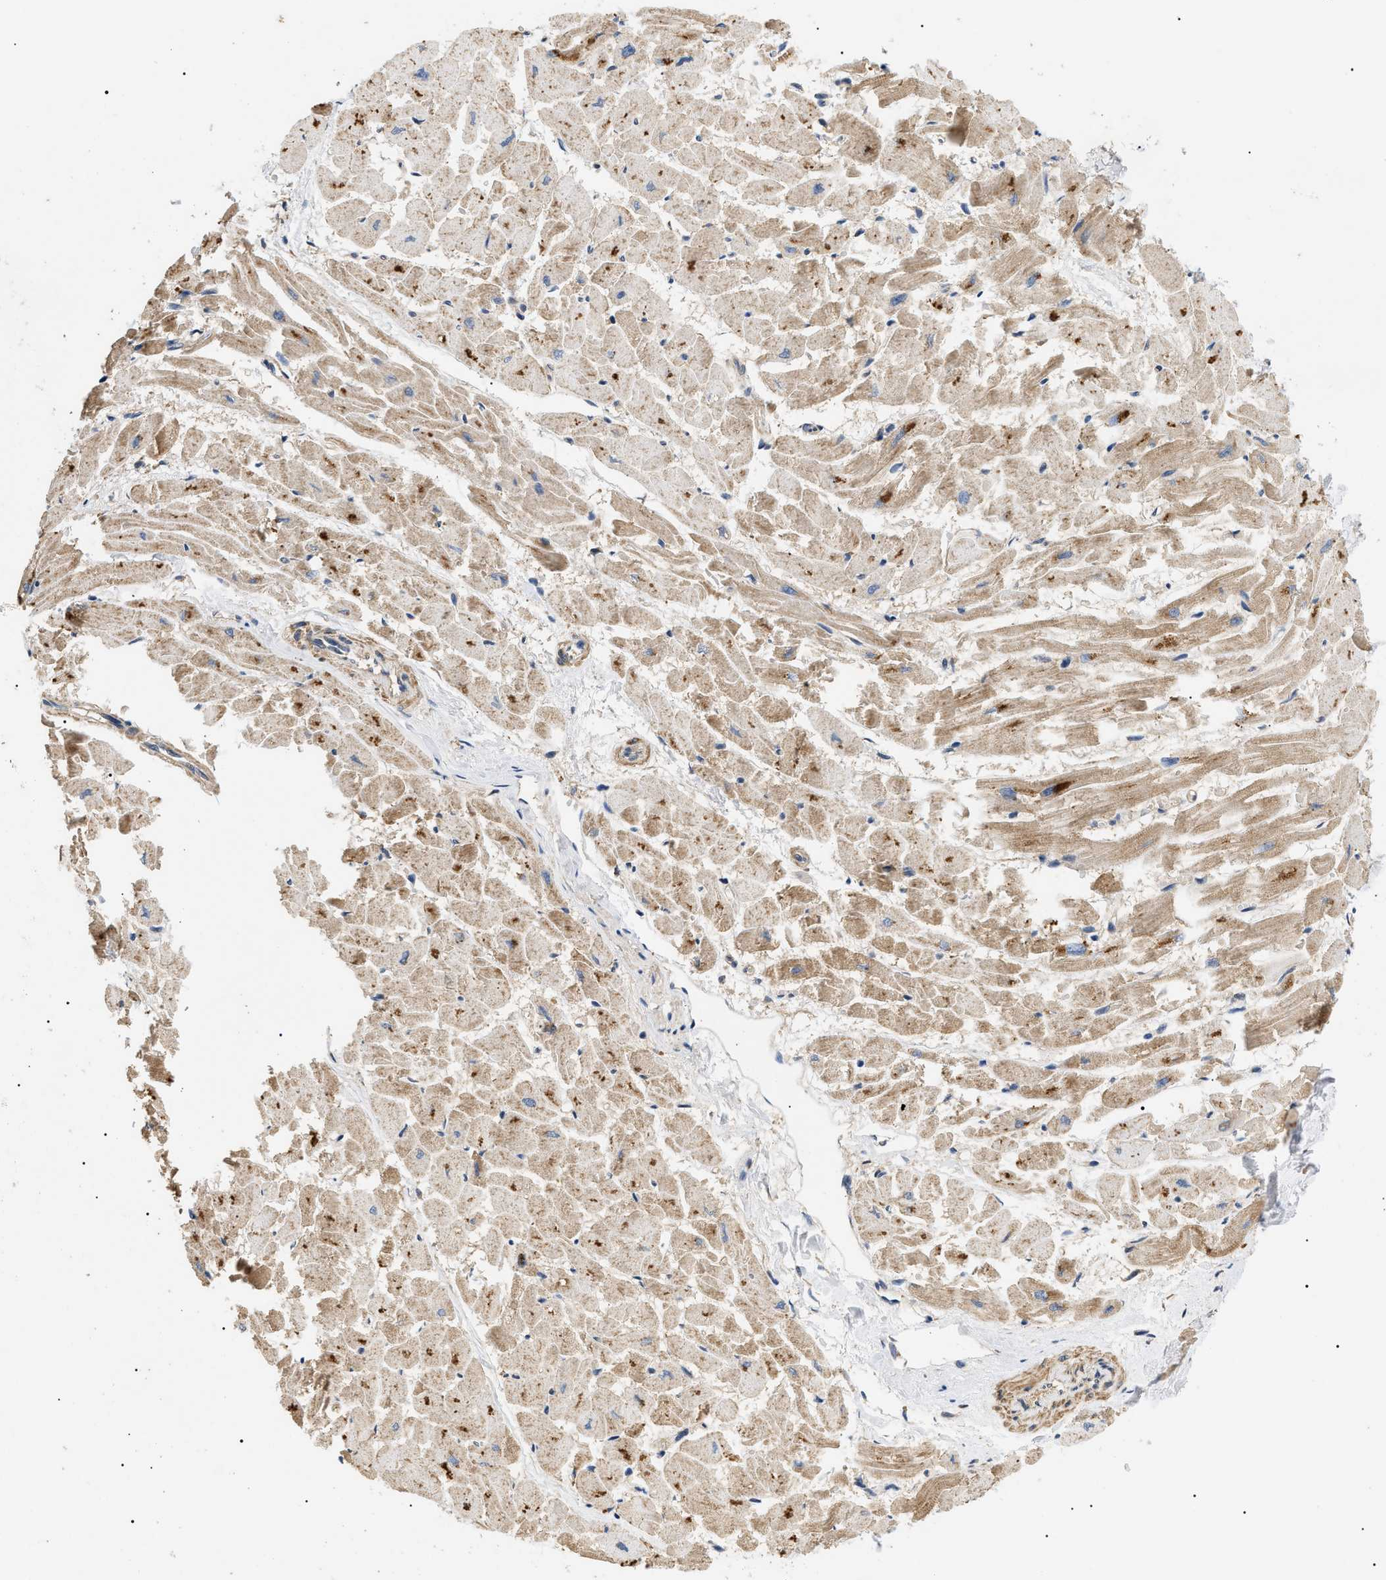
{"staining": {"intensity": "moderate", "quantity": ">75%", "location": "cytoplasmic/membranous"}, "tissue": "heart muscle", "cell_type": "Cardiomyocytes", "image_type": "normal", "snomed": [{"axis": "morphology", "description": "Normal tissue, NOS"}, {"axis": "topography", "description": "Heart"}], "caption": "Protein analysis of unremarkable heart muscle exhibits moderate cytoplasmic/membranous staining in approximately >75% of cardiomyocytes.", "gene": "PPM1B", "patient": {"sex": "female", "age": 19}}